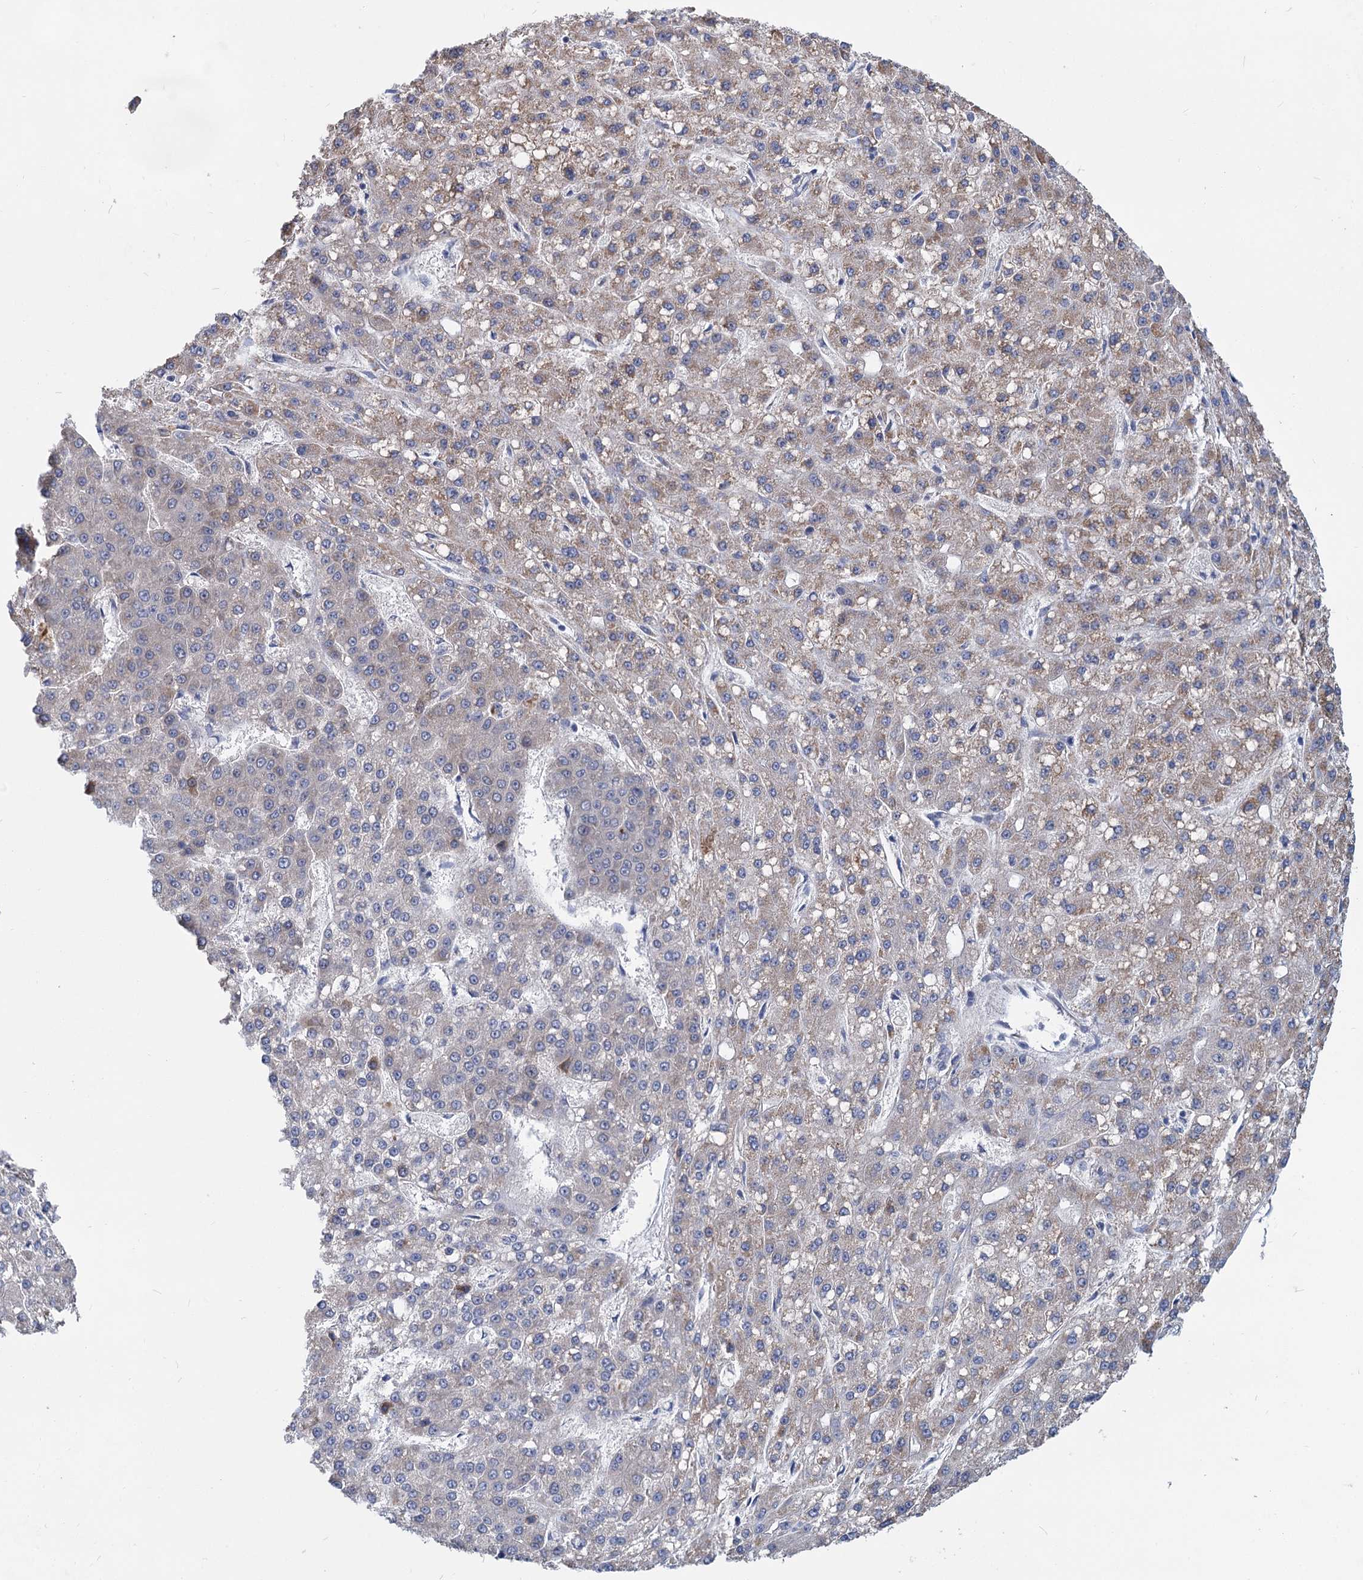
{"staining": {"intensity": "weak", "quantity": "25%-75%", "location": "cytoplasmic/membranous"}, "tissue": "liver cancer", "cell_type": "Tumor cells", "image_type": "cancer", "snomed": [{"axis": "morphology", "description": "Carcinoma, Hepatocellular, NOS"}, {"axis": "topography", "description": "Liver"}], "caption": "The immunohistochemical stain shows weak cytoplasmic/membranous expression in tumor cells of liver cancer tissue.", "gene": "TTC17", "patient": {"sex": "male", "age": 67}}